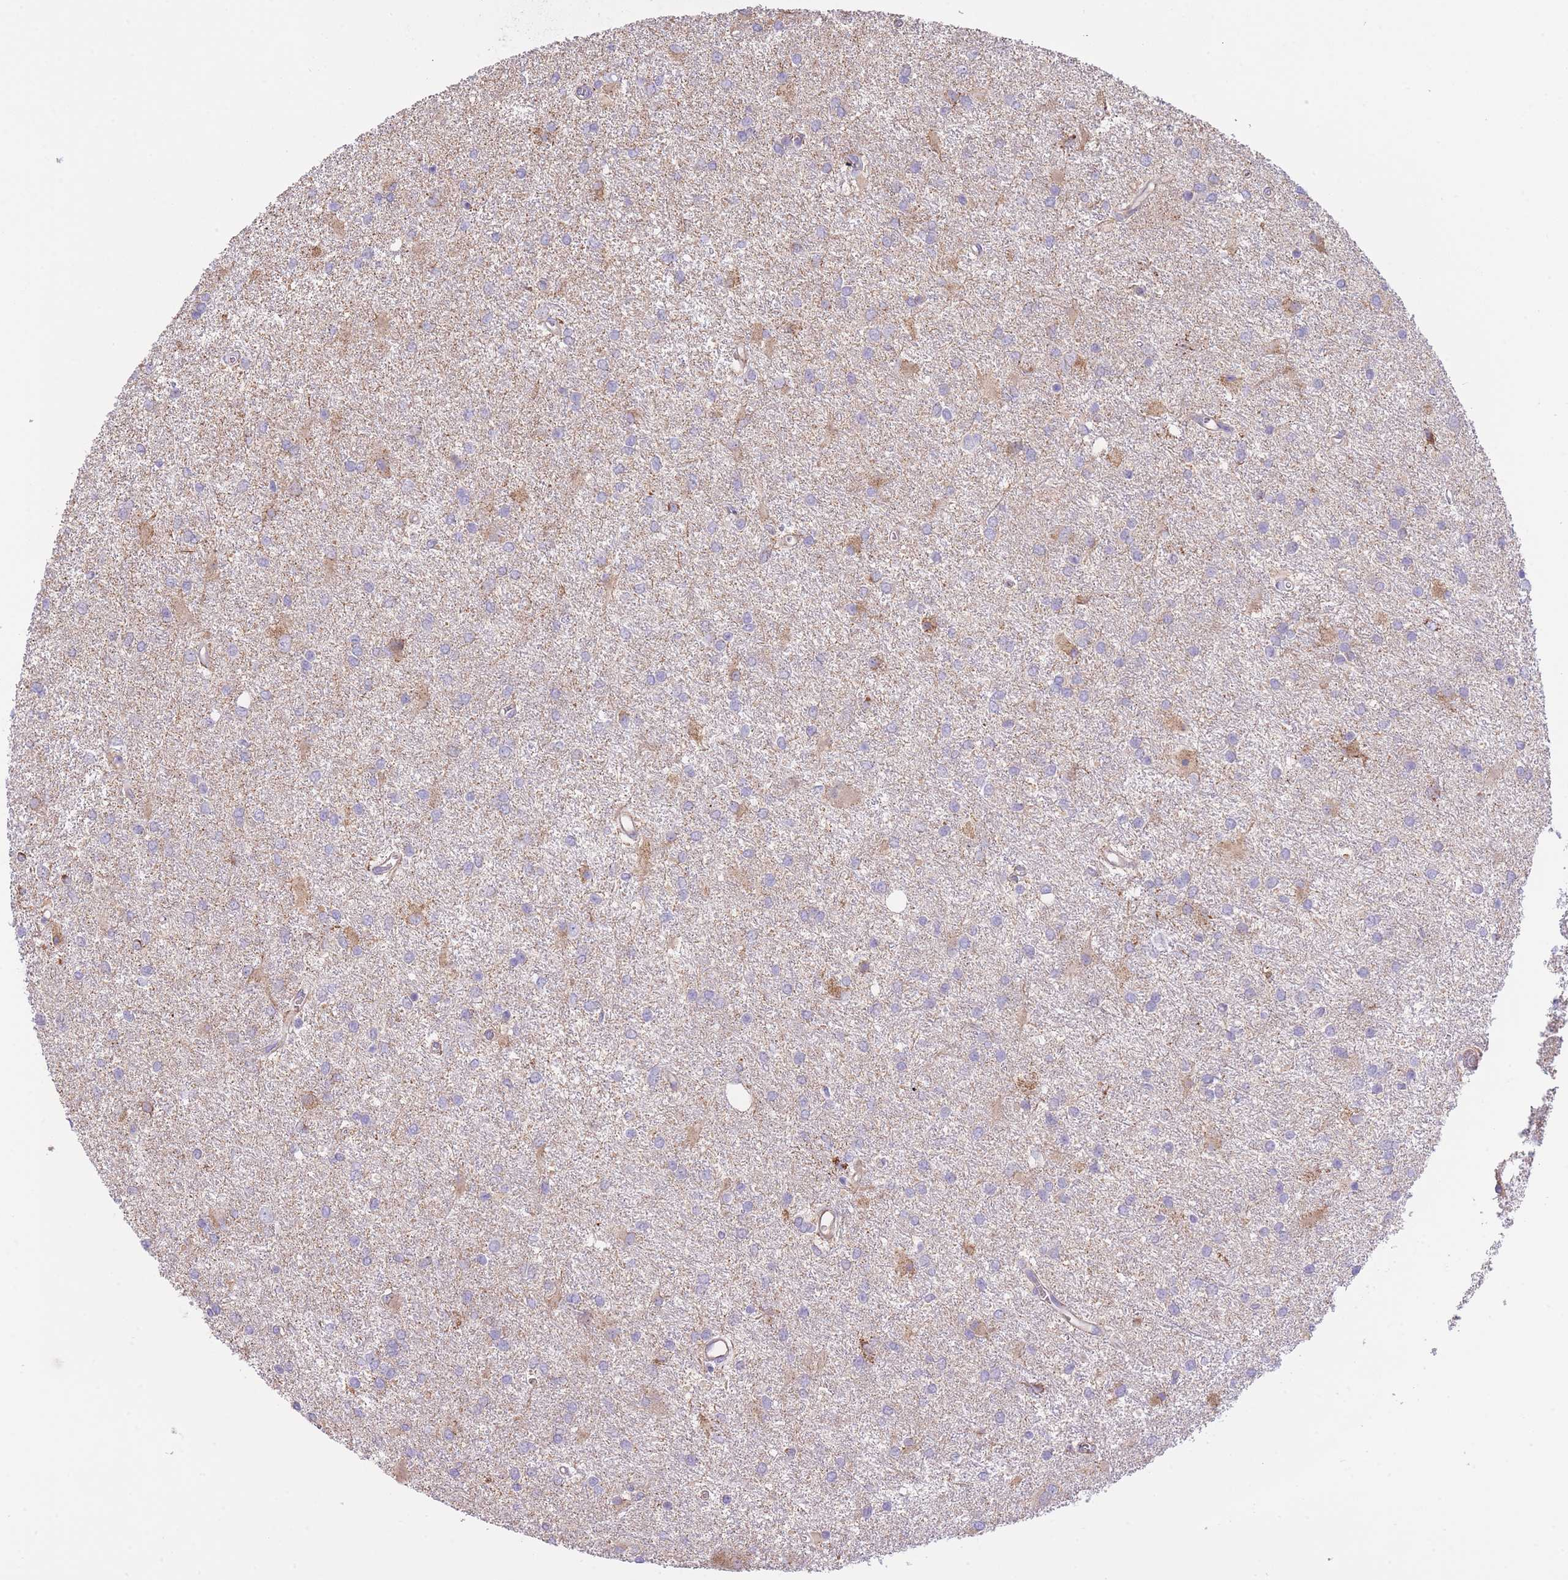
{"staining": {"intensity": "negative", "quantity": "none", "location": "none"}, "tissue": "glioma", "cell_type": "Tumor cells", "image_type": "cancer", "snomed": [{"axis": "morphology", "description": "Glioma, malignant, High grade"}, {"axis": "topography", "description": "Brain"}], "caption": "Immunohistochemical staining of human glioma demonstrates no significant staining in tumor cells. (DAB immunohistochemistry (IHC) visualized using brightfield microscopy, high magnification).", "gene": "PGM1", "patient": {"sex": "female", "age": 50}}